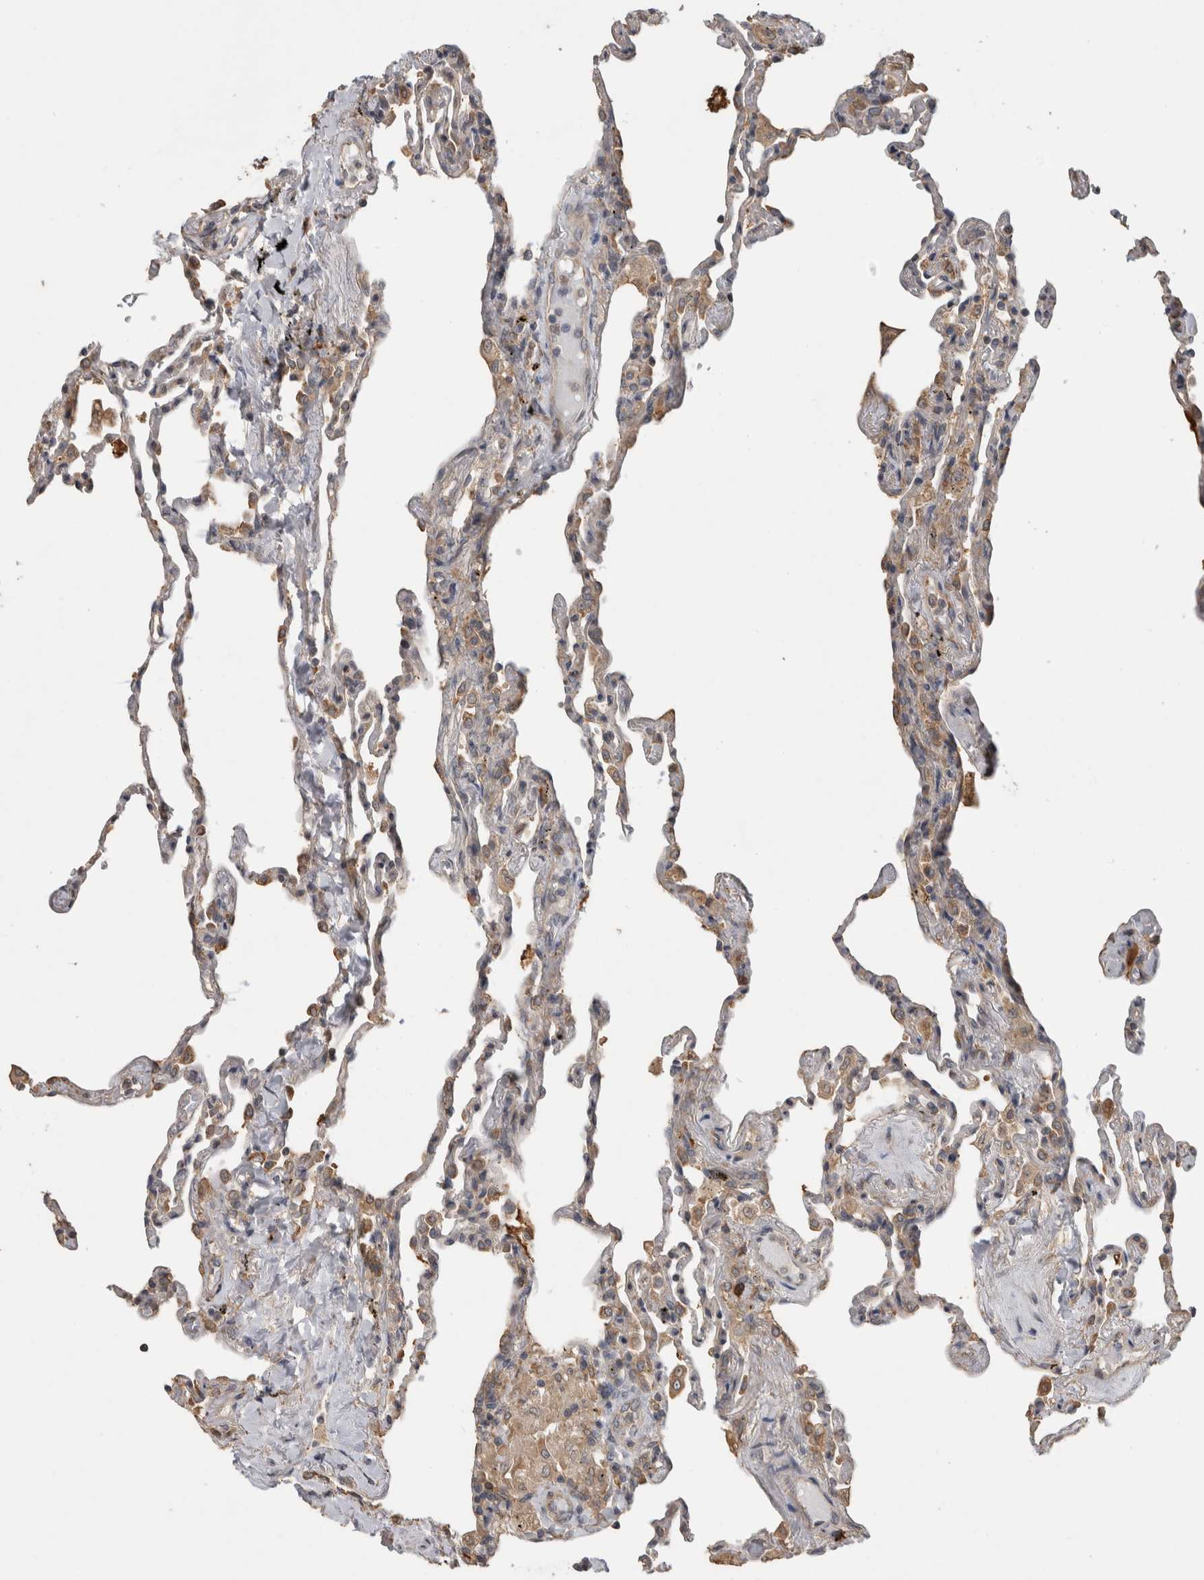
{"staining": {"intensity": "moderate", "quantity": "<25%", "location": "cytoplasmic/membranous"}, "tissue": "lung", "cell_type": "Alveolar cells", "image_type": "normal", "snomed": [{"axis": "morphology", "description": "Normal tissue, NOS"}, {"axis": "topography", "description": "Lung"}], "caption": "This is a photomicrograph of immunohistochemistry (IHC) staining of unremarkable lung, which shows moderate positivity in the cytoplasmic/membranous of alveolar cells.", "gene": "TBCE", "patient": {"sex": "male", "age": 59}}